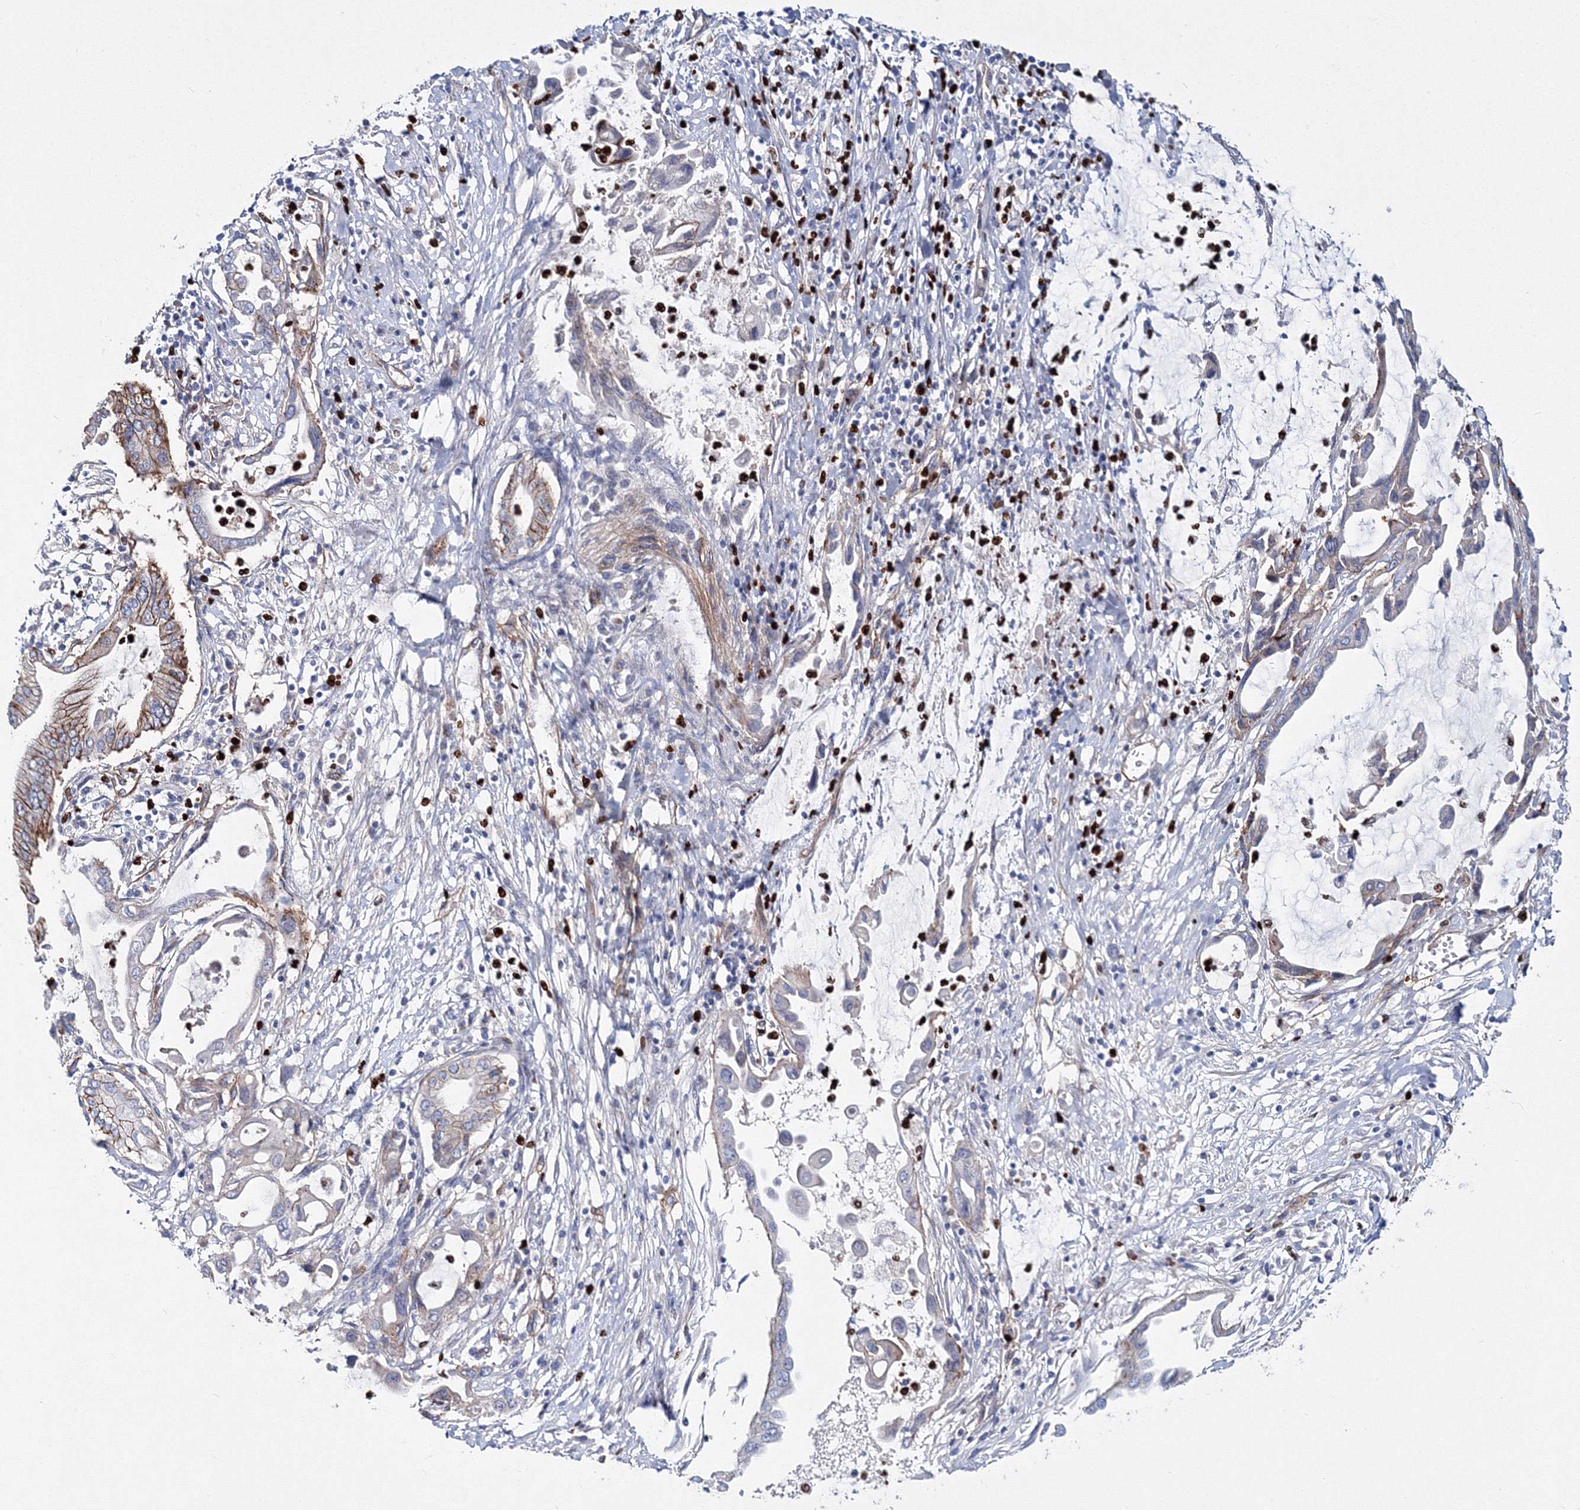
{"staining": {"intensity": "moderate", "quantity": "<25%", "location": "cytoplasmic/membranous"}, "tissue": "pancreatic cancer", "cell_type": "Tumor cells", "image_type": "cancer", "snomed": [{"axis": "morphology", "description": "Adenocarcinoma, NOS"}, {"axis": "topography", "description": "Pancreas"}], "caption": "The image exhibits staining of pancreatic cancer (adenocarcinoma), revealing moderate cytoplasmic/membranous protein expression (brown color) within tumor cells.", "gene": "C11orf52", "patient": {"sex": "female", "age": 57}}